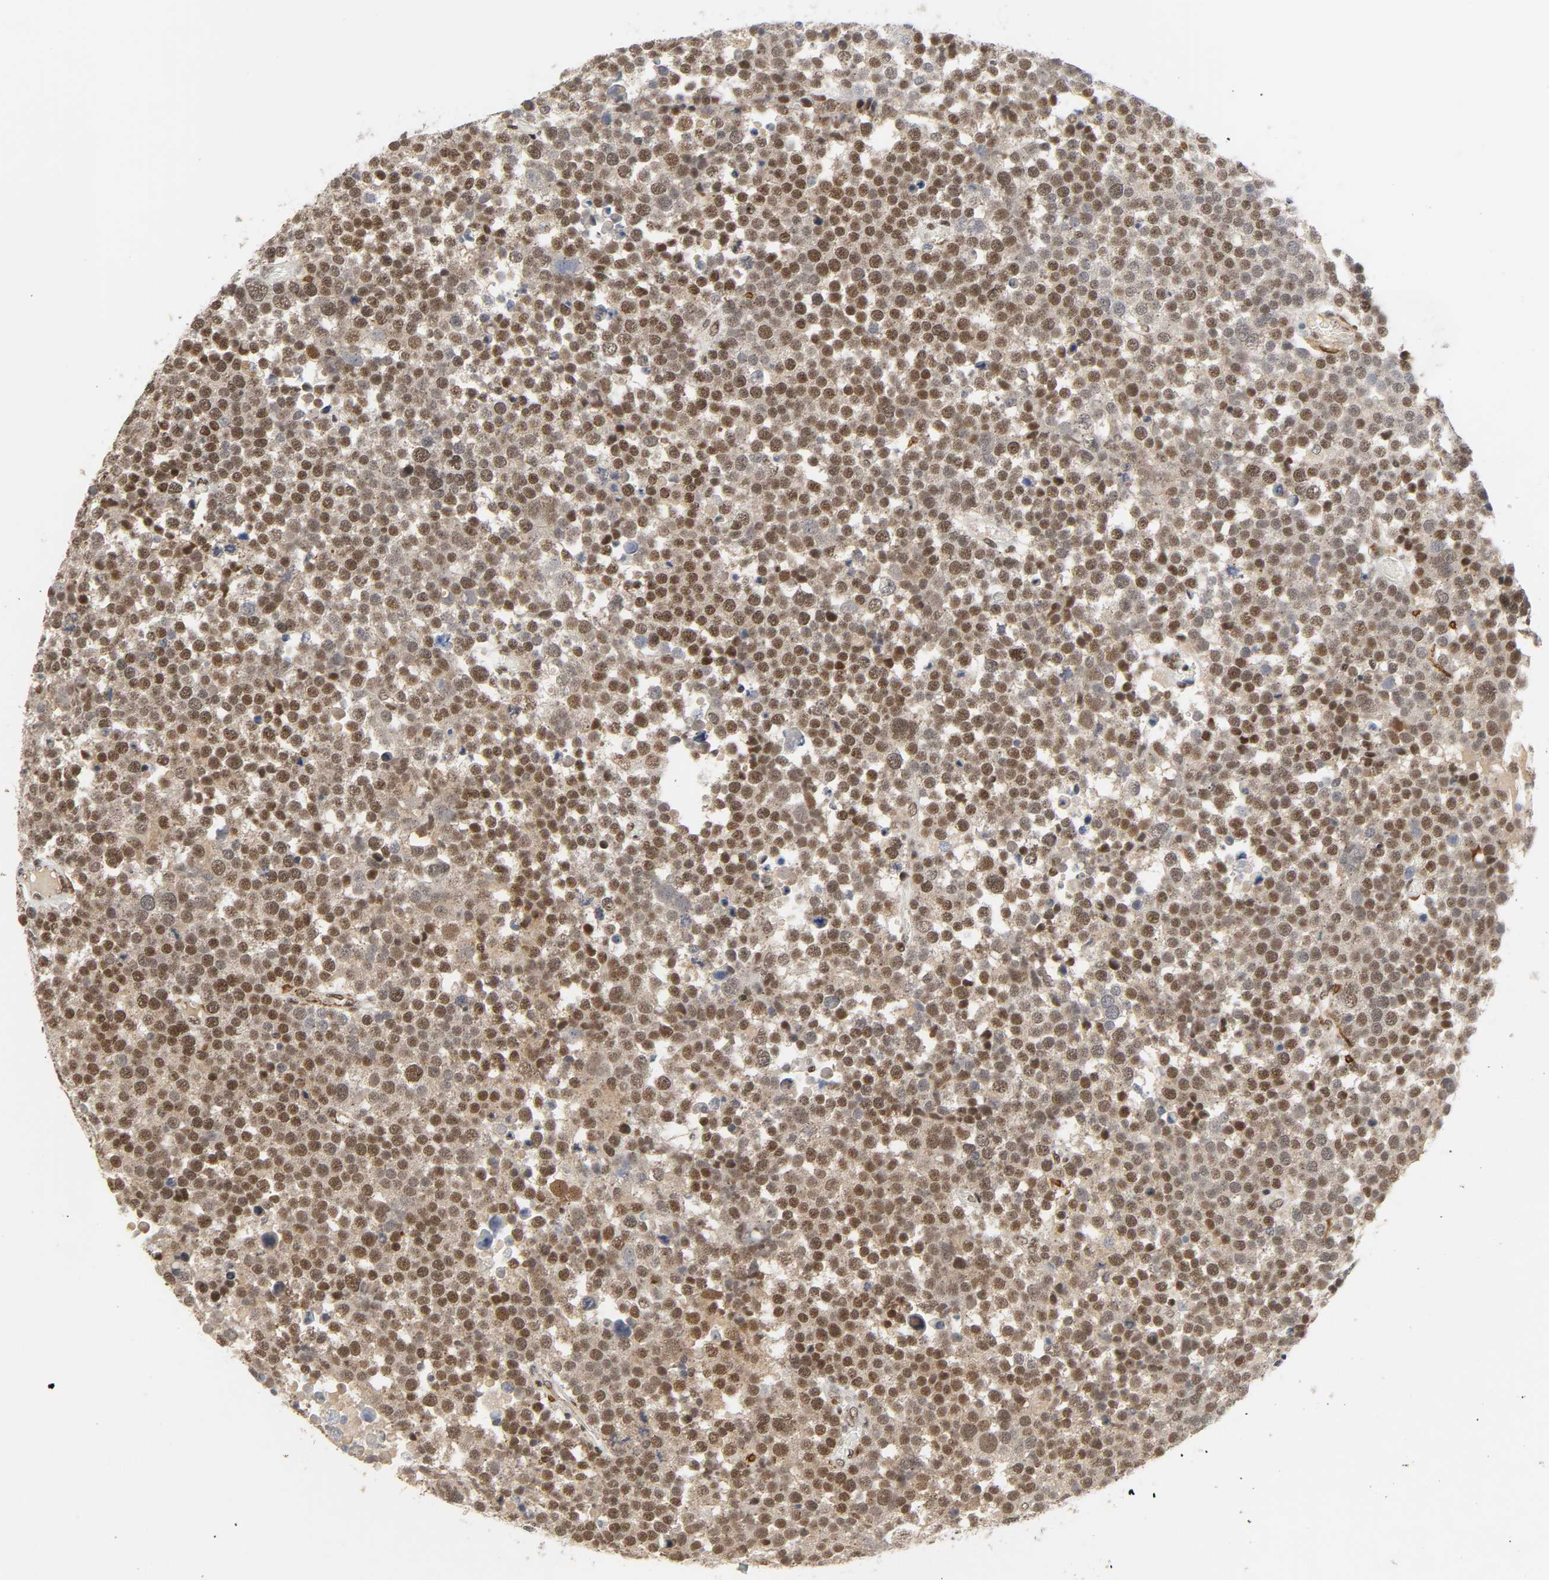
{"staining": {"intensity": "moderate", "quantity": ">75%", "location": "cytoplasmic/membranous,nuclear"}, "tissue": "testis cancer", "cell_type": "Tumor cells", "image_type": "cancer", "snomed": [{"axis": "morphology", "description": "Seminoma, NOS"}, {"axis": "topography", "description": "Testis"}], "caption": "IHC histopathology image of neoplastic tissue: testis cancer (seminoma) stained using immunohistochemistry demonstrates medium levels of moderate protein expression localized specifically in the cytoplasmic/membranous and nuclear of tumor cells, appearing as a cytoplasmic/membranous and nuclear brown color.", "gene": "NCOA6", "patient": {"sex": "male", "age": 71}}